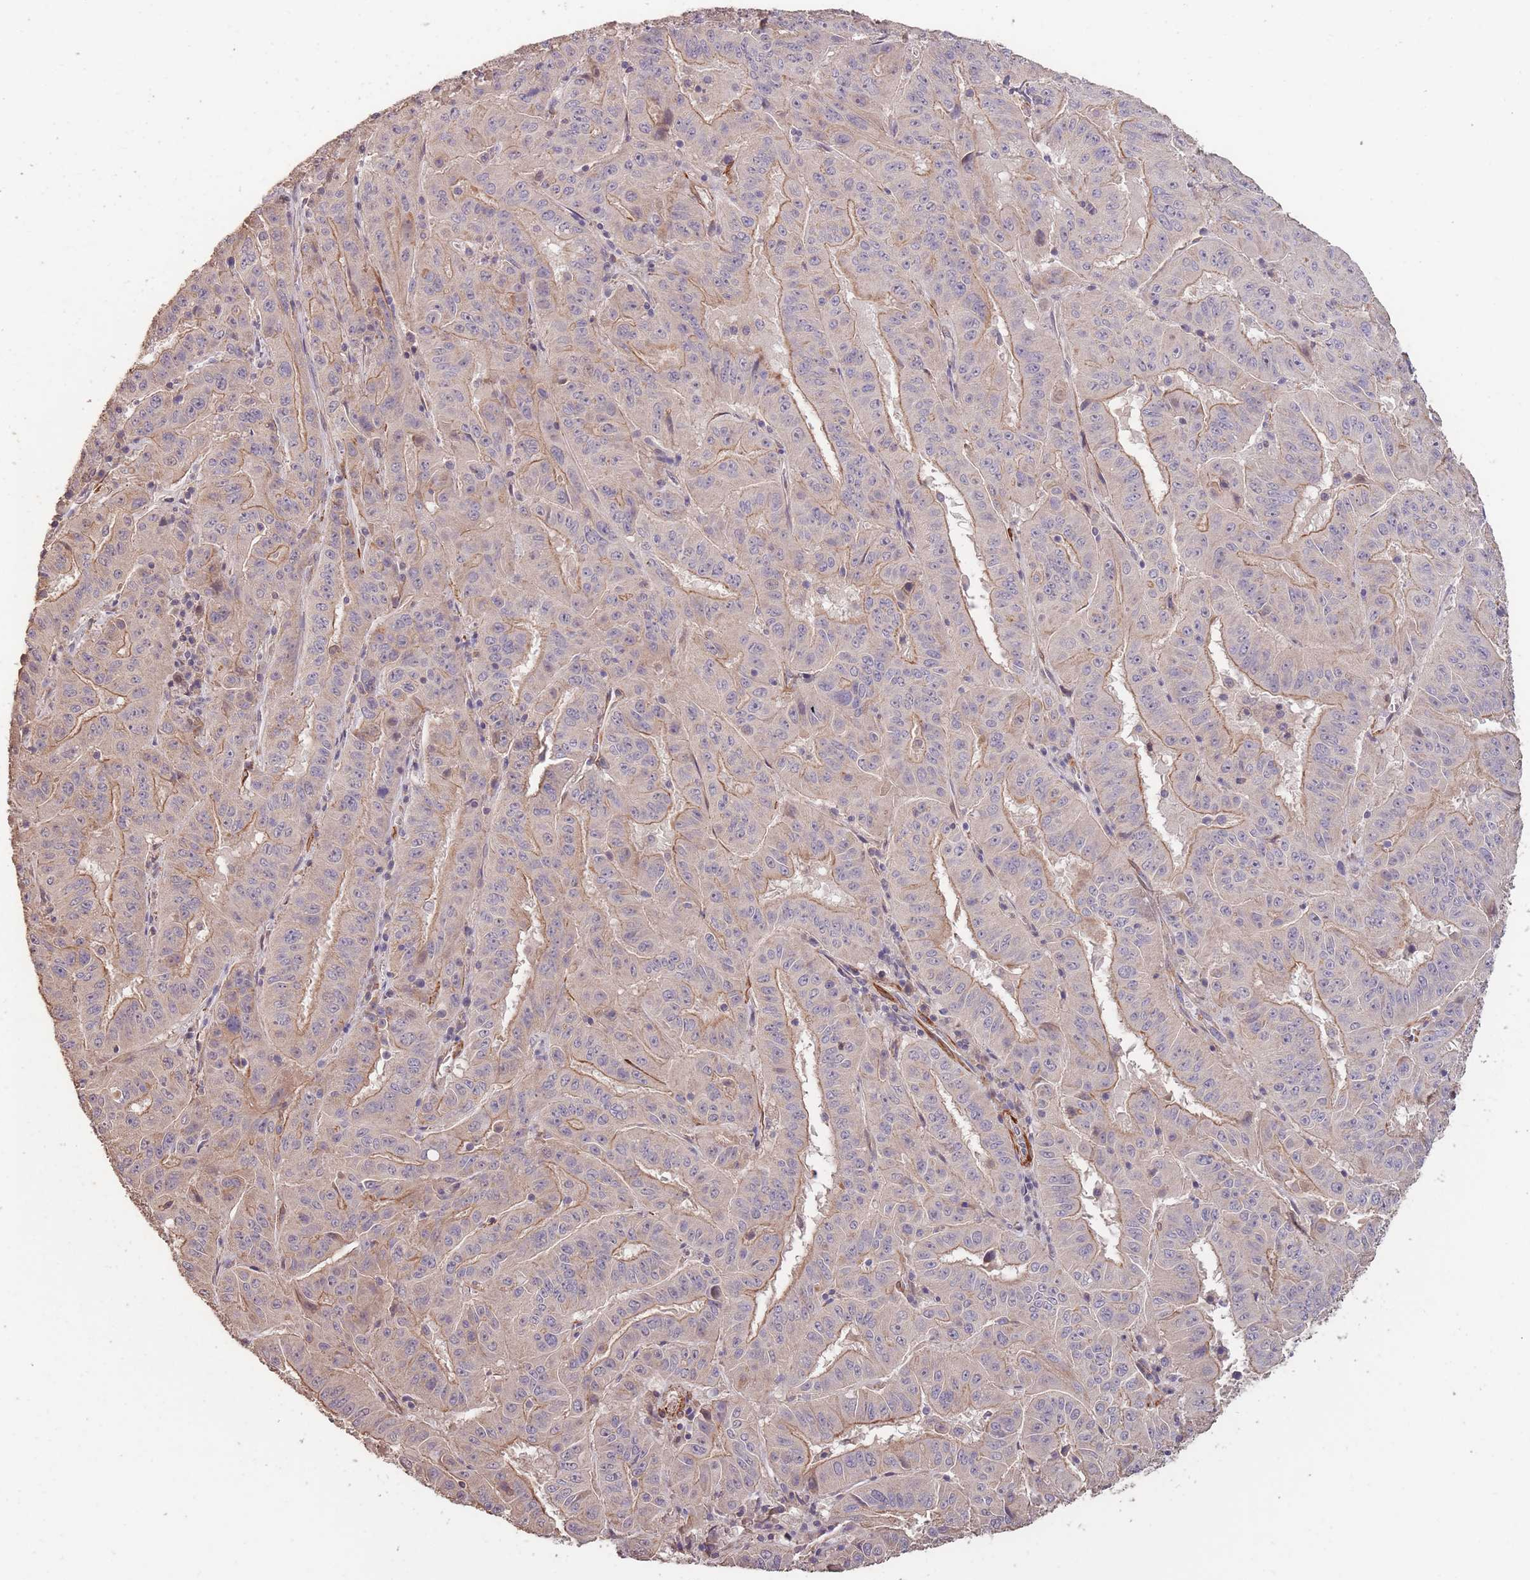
{"staining": {"intensity": "weak", "quantity": "25%-75%", "location": "cytoplasmic/membranous"}, "tissue": "pancreatic cancer", "cell_type": "Tumor cells", "image_type": "cancer", "snomed": [{"axis": "morphology", "description": "Adenocarcinoma, NOS"}, {"axis": "topography", "description": "Pancreas"}], "caption": "IHC image of human pancreatic cancer (adenocarcinoma) stained for a protein (brown), which displays low levels of weak cytoplasmic/membranous expression in approximately 25%-75% of tumor cells.", "gene": "NLRC4", "patient": {"sex": "male", "age": 63}}